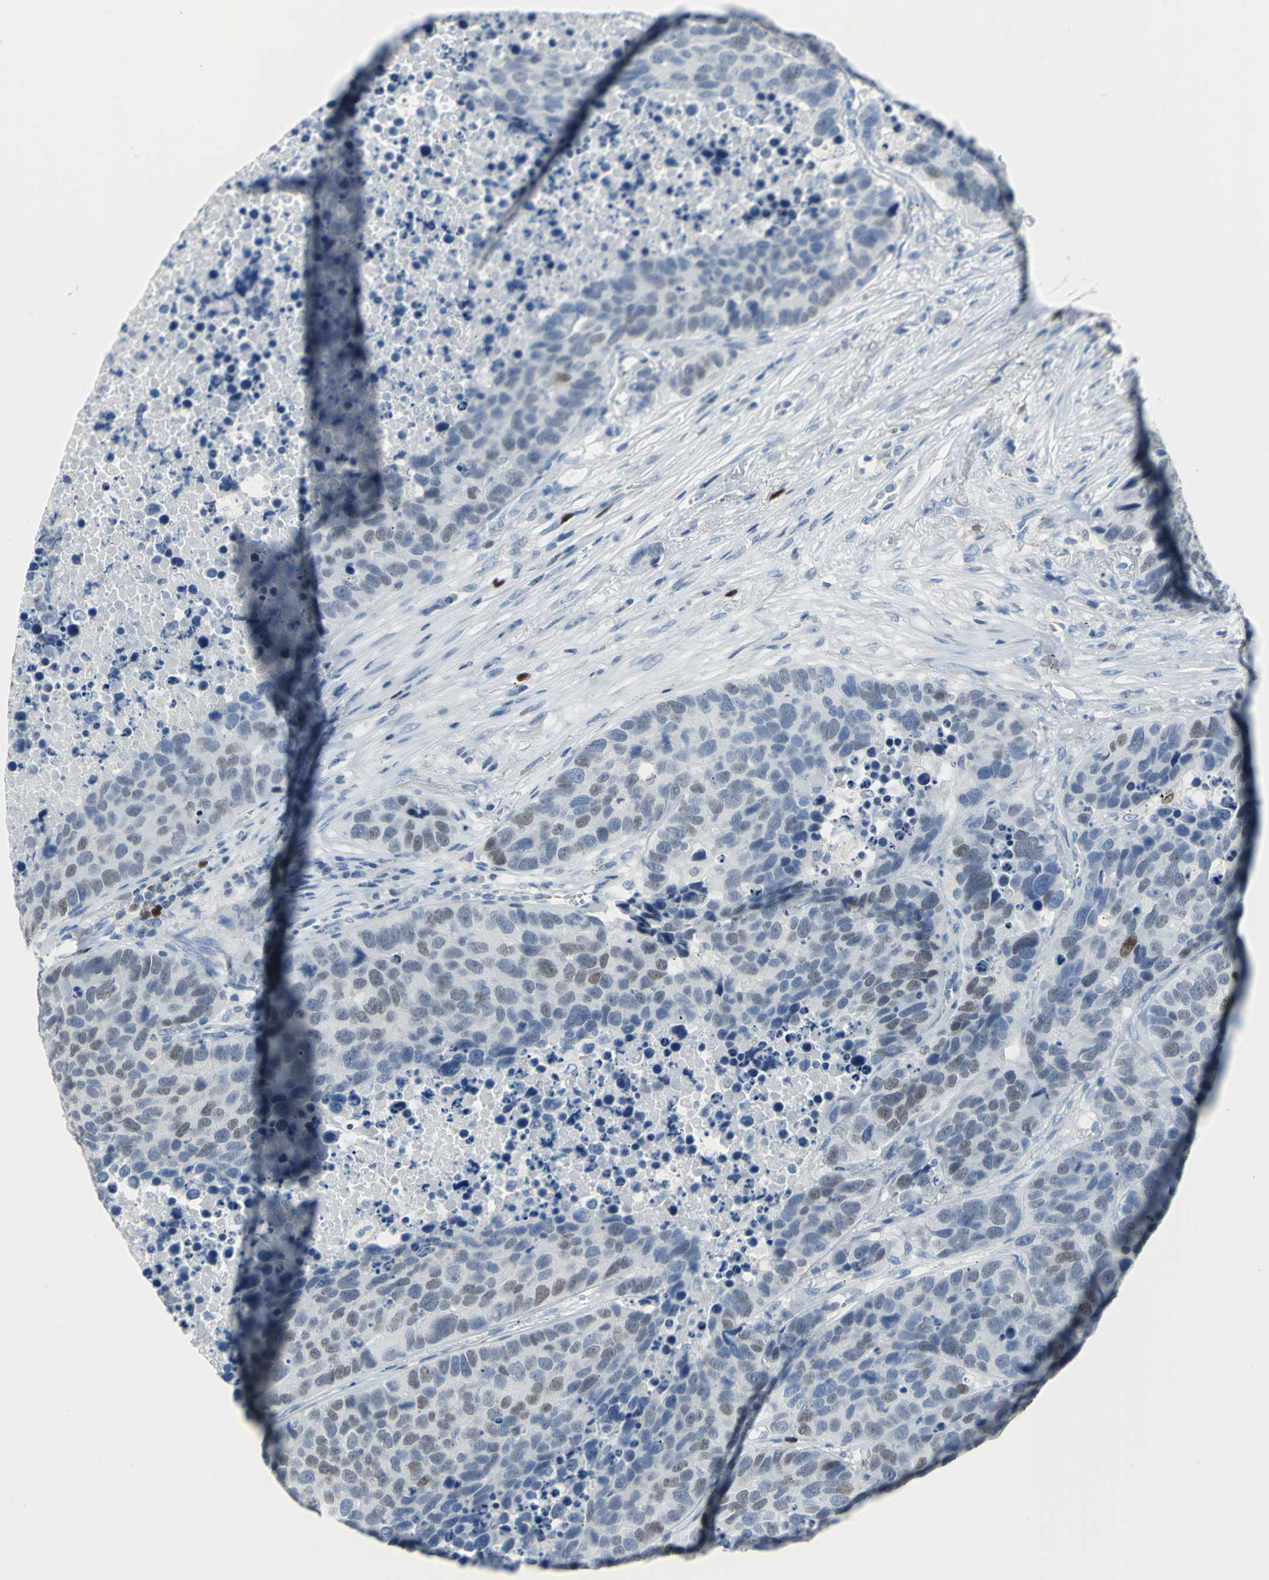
{"staining": {"intensity": "weak", "quantity": "25%-75%", "location": "nuclear"}, "tissue": "carcinoid", "cell_type": "Tumor cells", "image_type": "cancer", "snomed": [{"axis": "morphology", "description": "Carcinoid, malignant, NOS"}, {"axis": "topography", "description": "Lung"}], "caption": "Protein expression analysis of carcinoid reveals weak nuclear positivity in about 25%-75% of tumor cells.", "gene": "MCM3", "patient": {"sex": "male", "age": 60}}